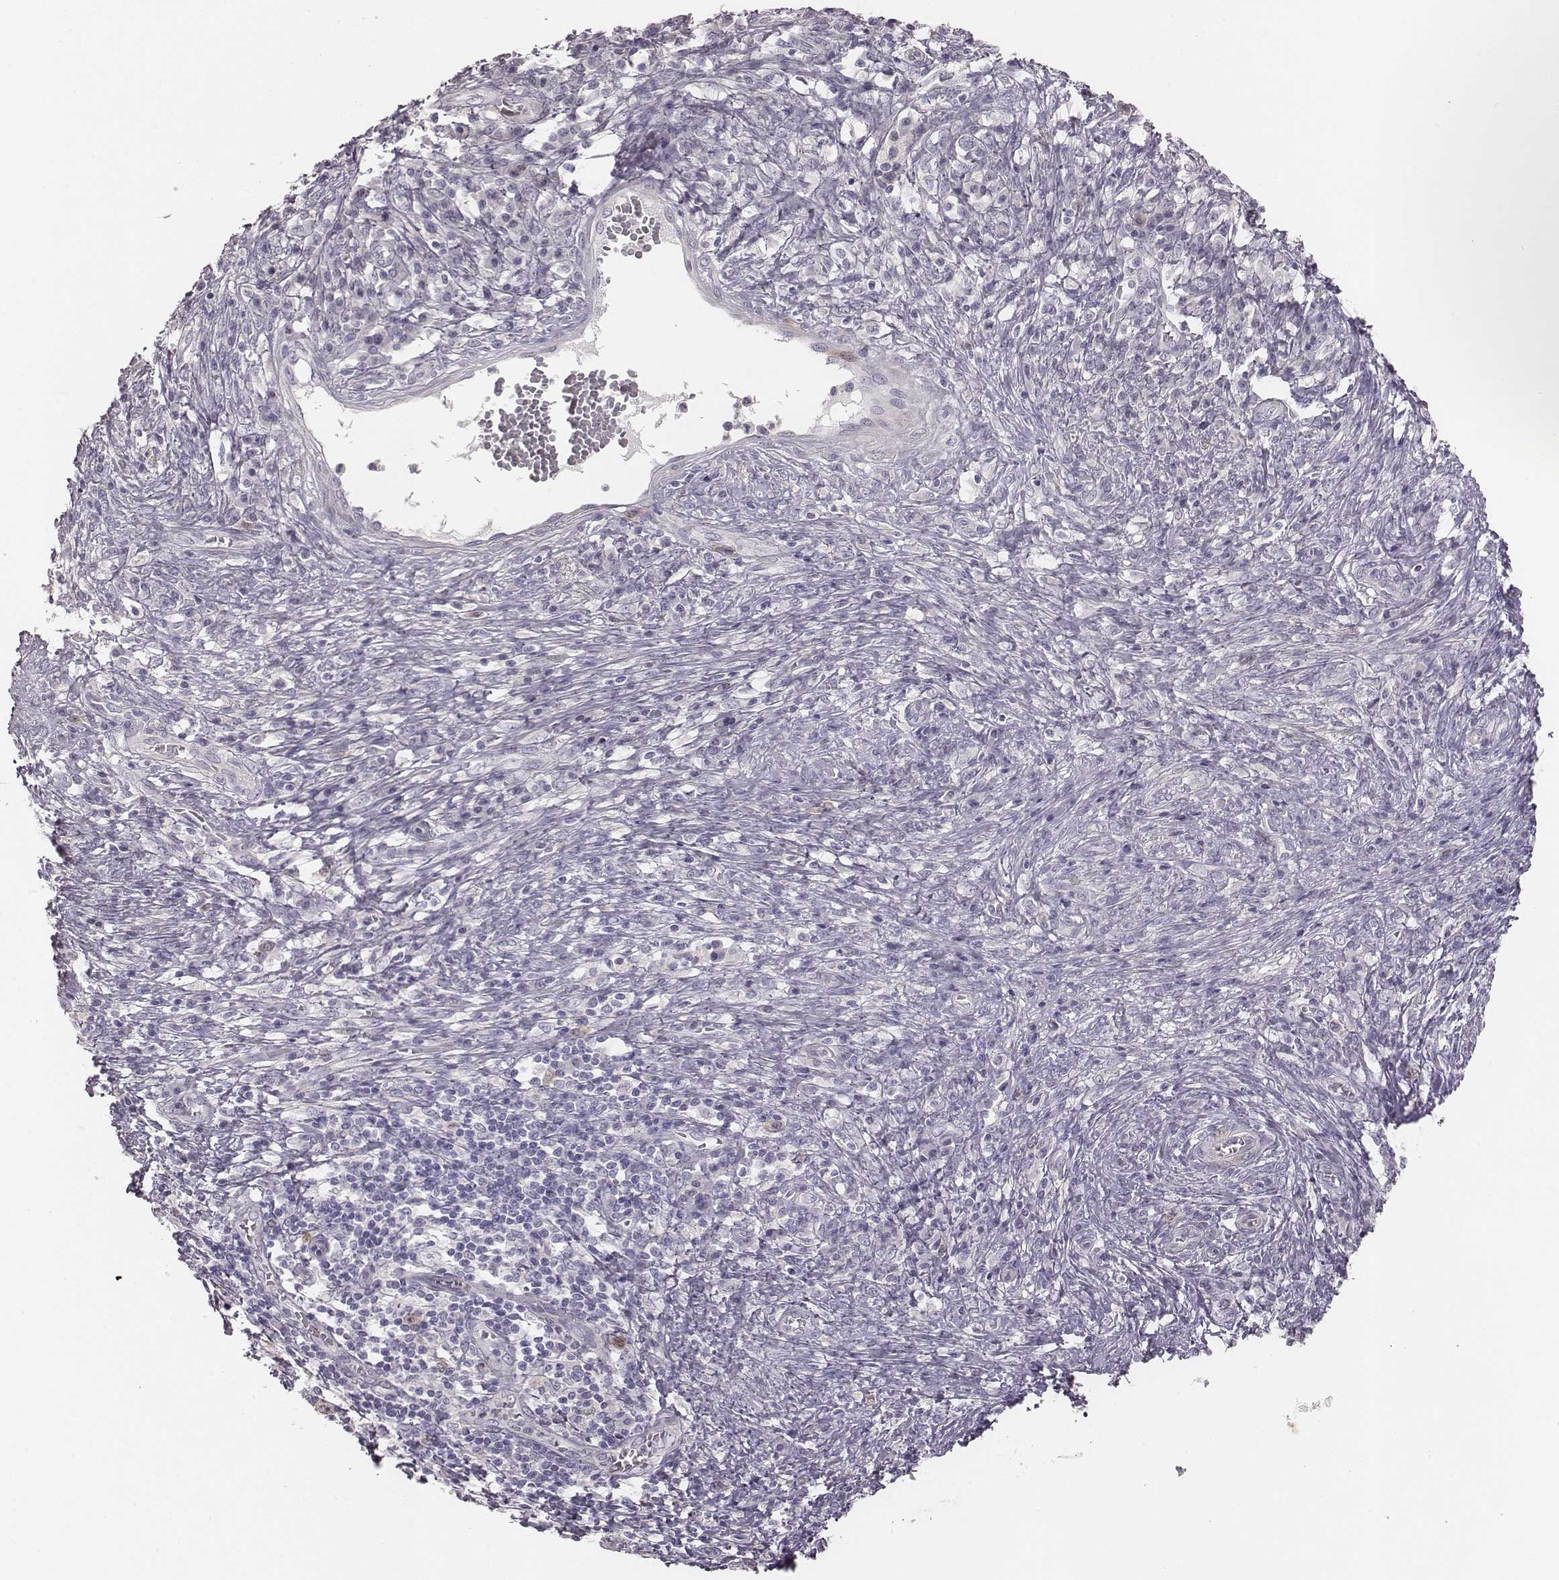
{"staining": {"intensity": "negative", "quantity": "none", "location": "none"}, "tissue": "cervical cancer", "cell_type": "Tumor cells", "image_type": "cancer", "snomed": [{"axis": "morphology", "description": "Squamous cell carcinoma, NOS"}, {"axis": "topography", "description": "Cervix"}], "caption": "This is an immunohistochemistry histopathology image of cervical cancer (squamous cell carcinoma). There is no expression in tumor cells.", "gene": "PBK", "patient": {"sex": "female", "age": 39}}